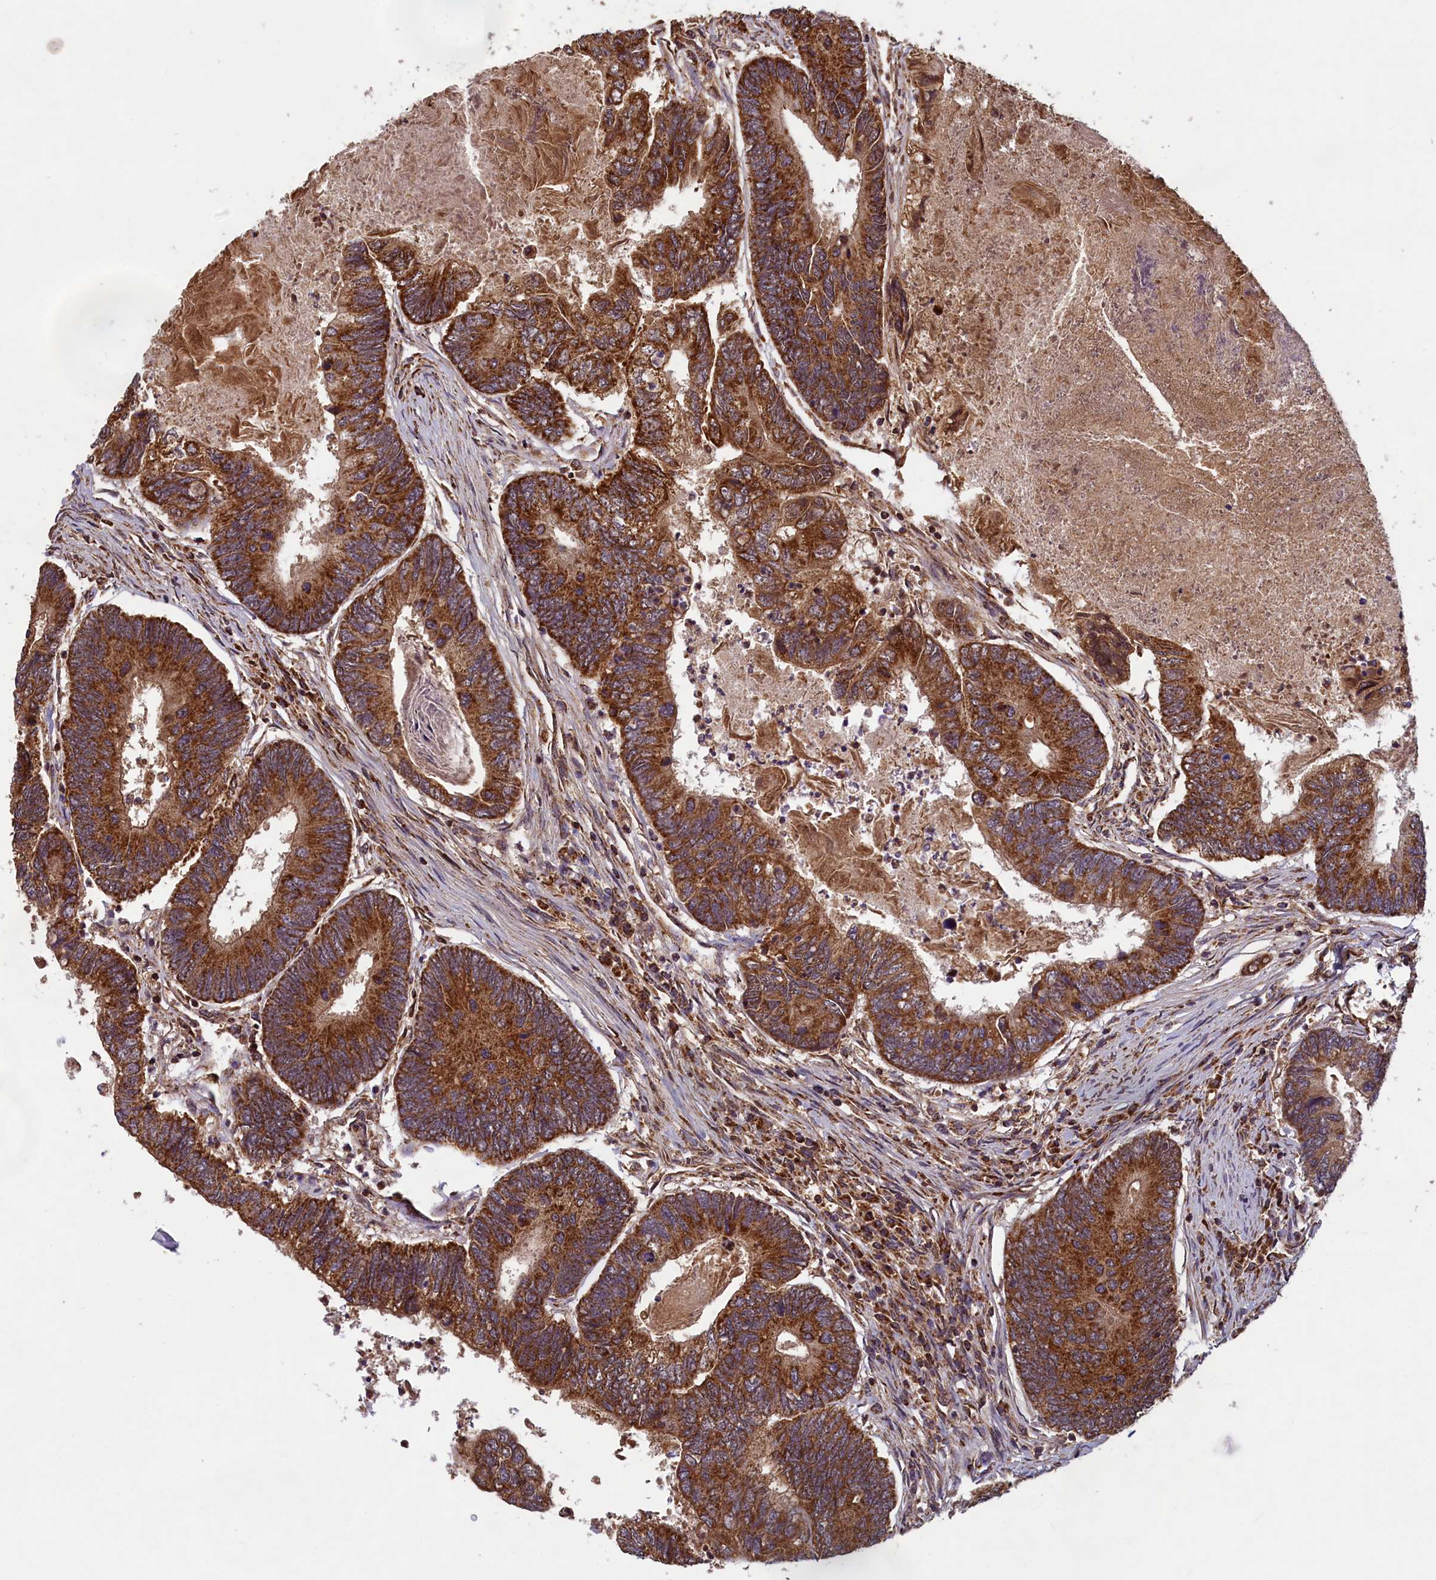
{"staining": {"intensity": "strong", "quantity": ">75%", "location": "cytoplasmic/membranous"}, "tissue": "colorectal cancer", "cell_type": "Tumor cells", "image_type": "cancer", "snomed": [{"axis": "morphology", "description": "Adenocarcinoma, NOS"}, {"axis": "topography", "description": "Colon"}], "caption": "The photomicrograph demonstrates immunohistochemical staining of colorectal cancer. There is strong cytoplasmic/membranous expression is present in approximately >75% of tumor cells. The staining was performed using DAB to visualize the protein expression in brown, while the nuclei were stained in blue with hematoxylin (Magnification: 20x).", "gene": "CCDC15", "patient": {"sex": "female", "age": 67}}